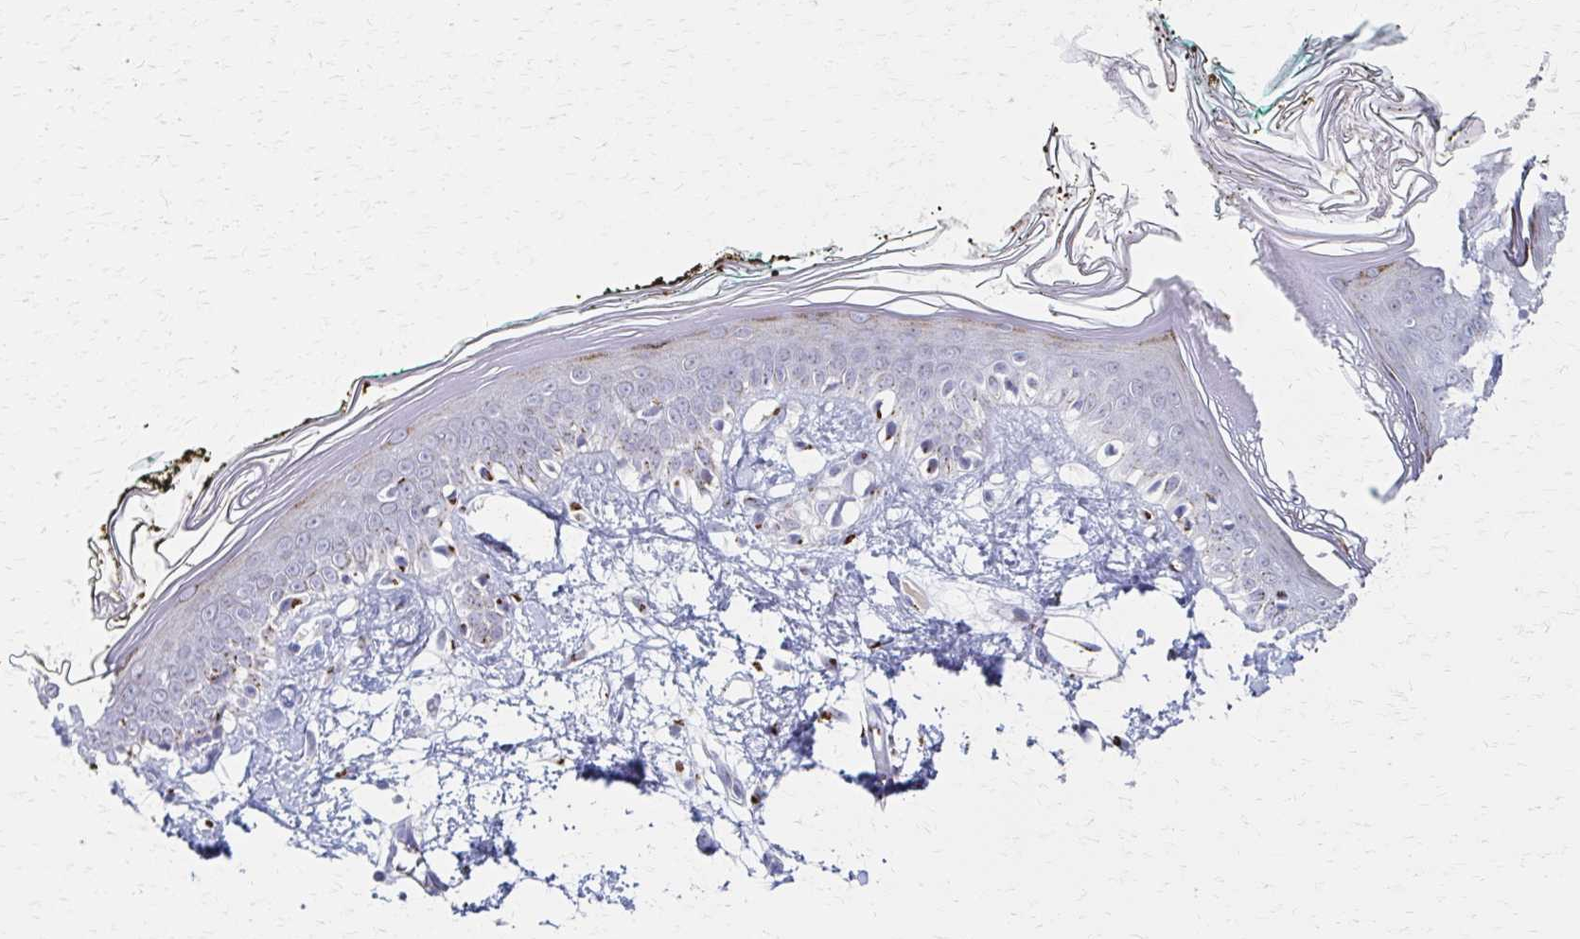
{"staining": {"intensity": "moderate", "quantity": ">75%", "location": "cytoplasmic/membranous"}, "tissue": "skin", "cell_type": "Fibroblasts", "image_type": "normal", "snomed": [{"axis": "morphology", "description": "Normal tissue, NOS"}, {"axis": "topography", "description": "Skin"}], "caption": "A histopathology image of skin stained for a protein shows moderate cytoplasmic/membranous brown staining in fibroblasts. (Brightfield microscopy of DAB IHC at high magnification).", "gene": "ENSG00000254692", "patient": {"sex": "female", "age": 34}}